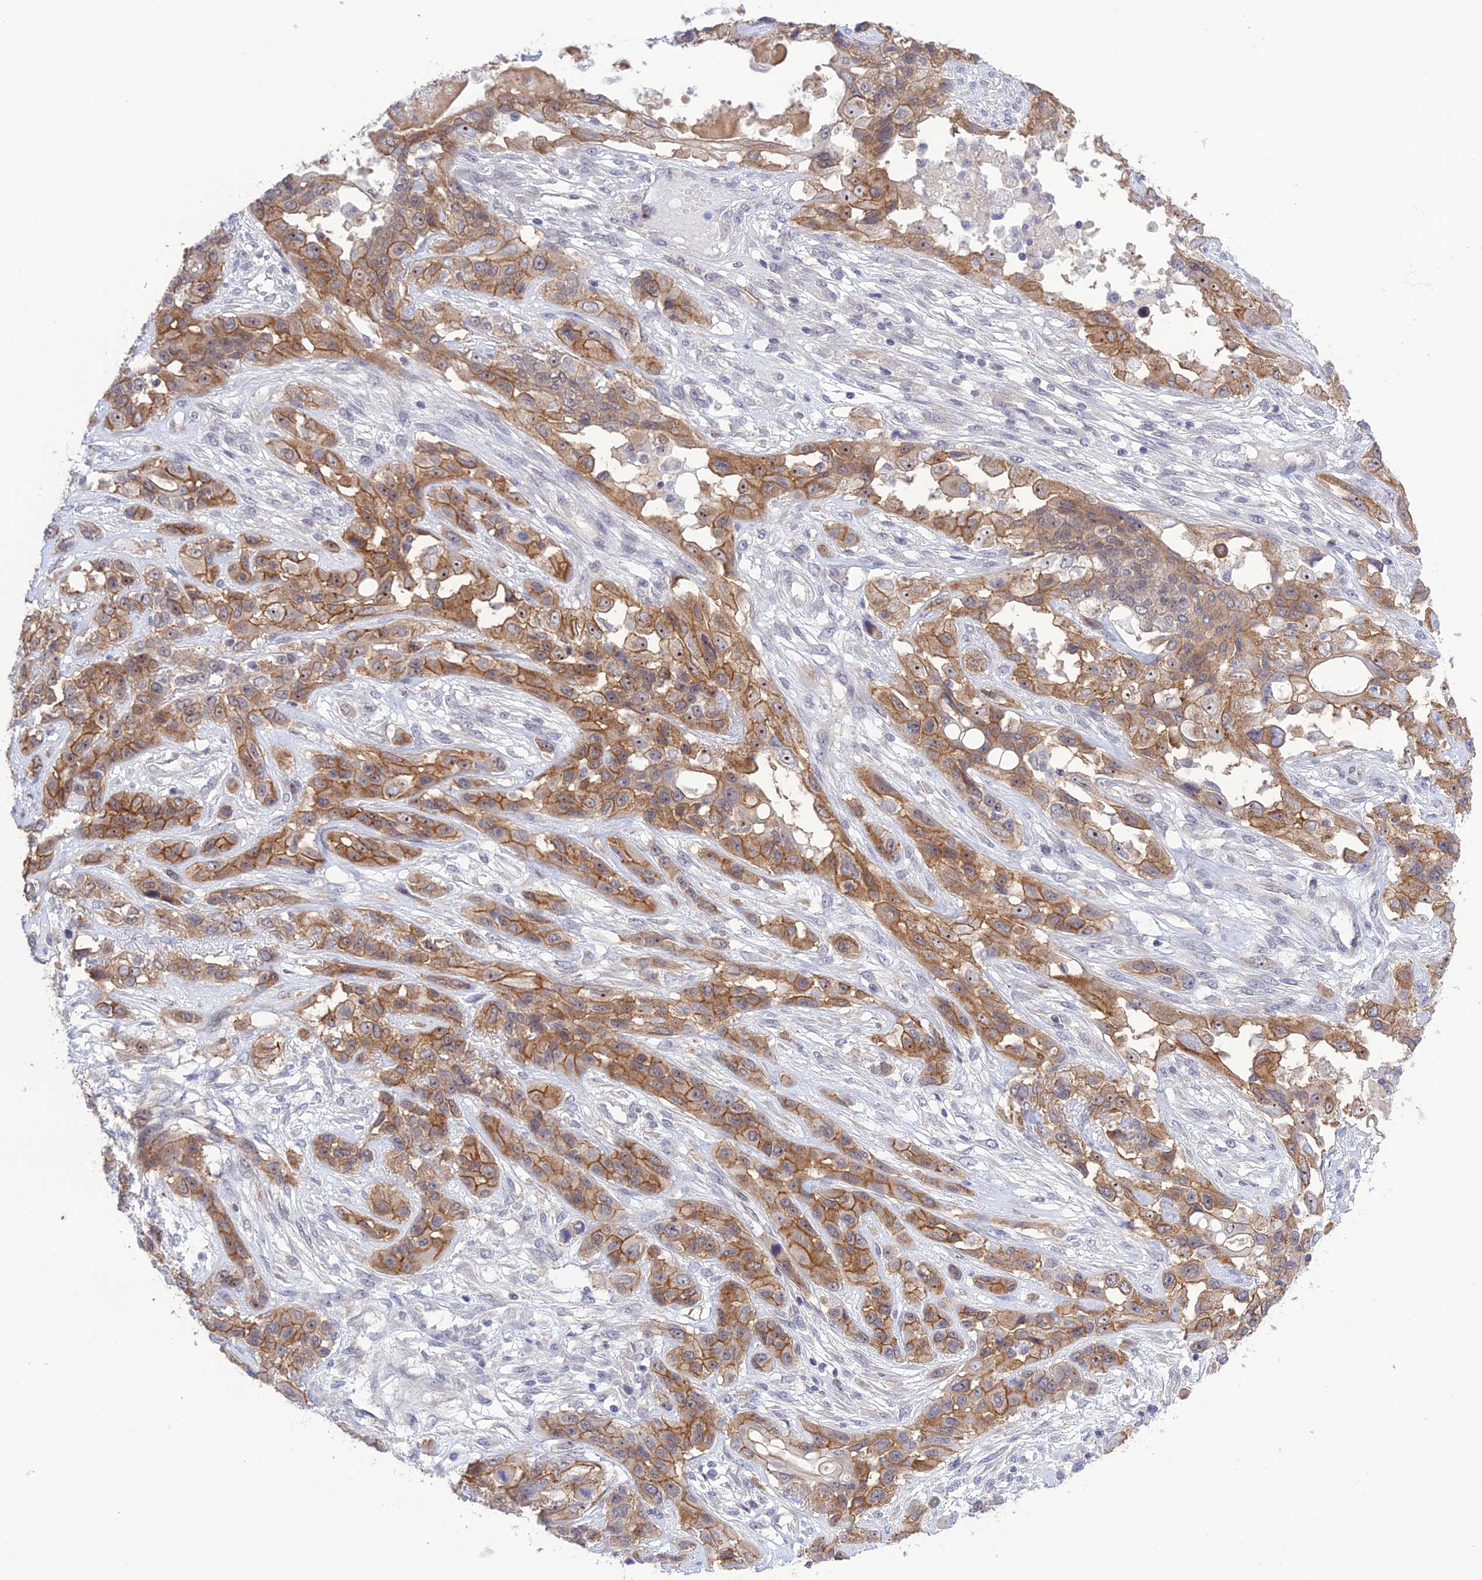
{"staining": {"intensity": "moderate", "quantity": "25%-75%", "location": "cytoplasmic/membranous,nuclear"}, "tissue": "lung cancer", "cell_type": "Tumor cells", "image_type": "cancer", "snomed": [{"axis": "morphology", "description": "Squamous cell carcinoma, NOS"}, {"axis": "topography", "description": "Lung"}], "caption": "Protein staining of lung squamous cell carcinoma tissue demonstrates moderate cytoplasmic/membranous and nuclear expression in about 25%-75% of tumor cells.", "gene": "TCEA1", "patient": {"sex": "female", "age": 70}}